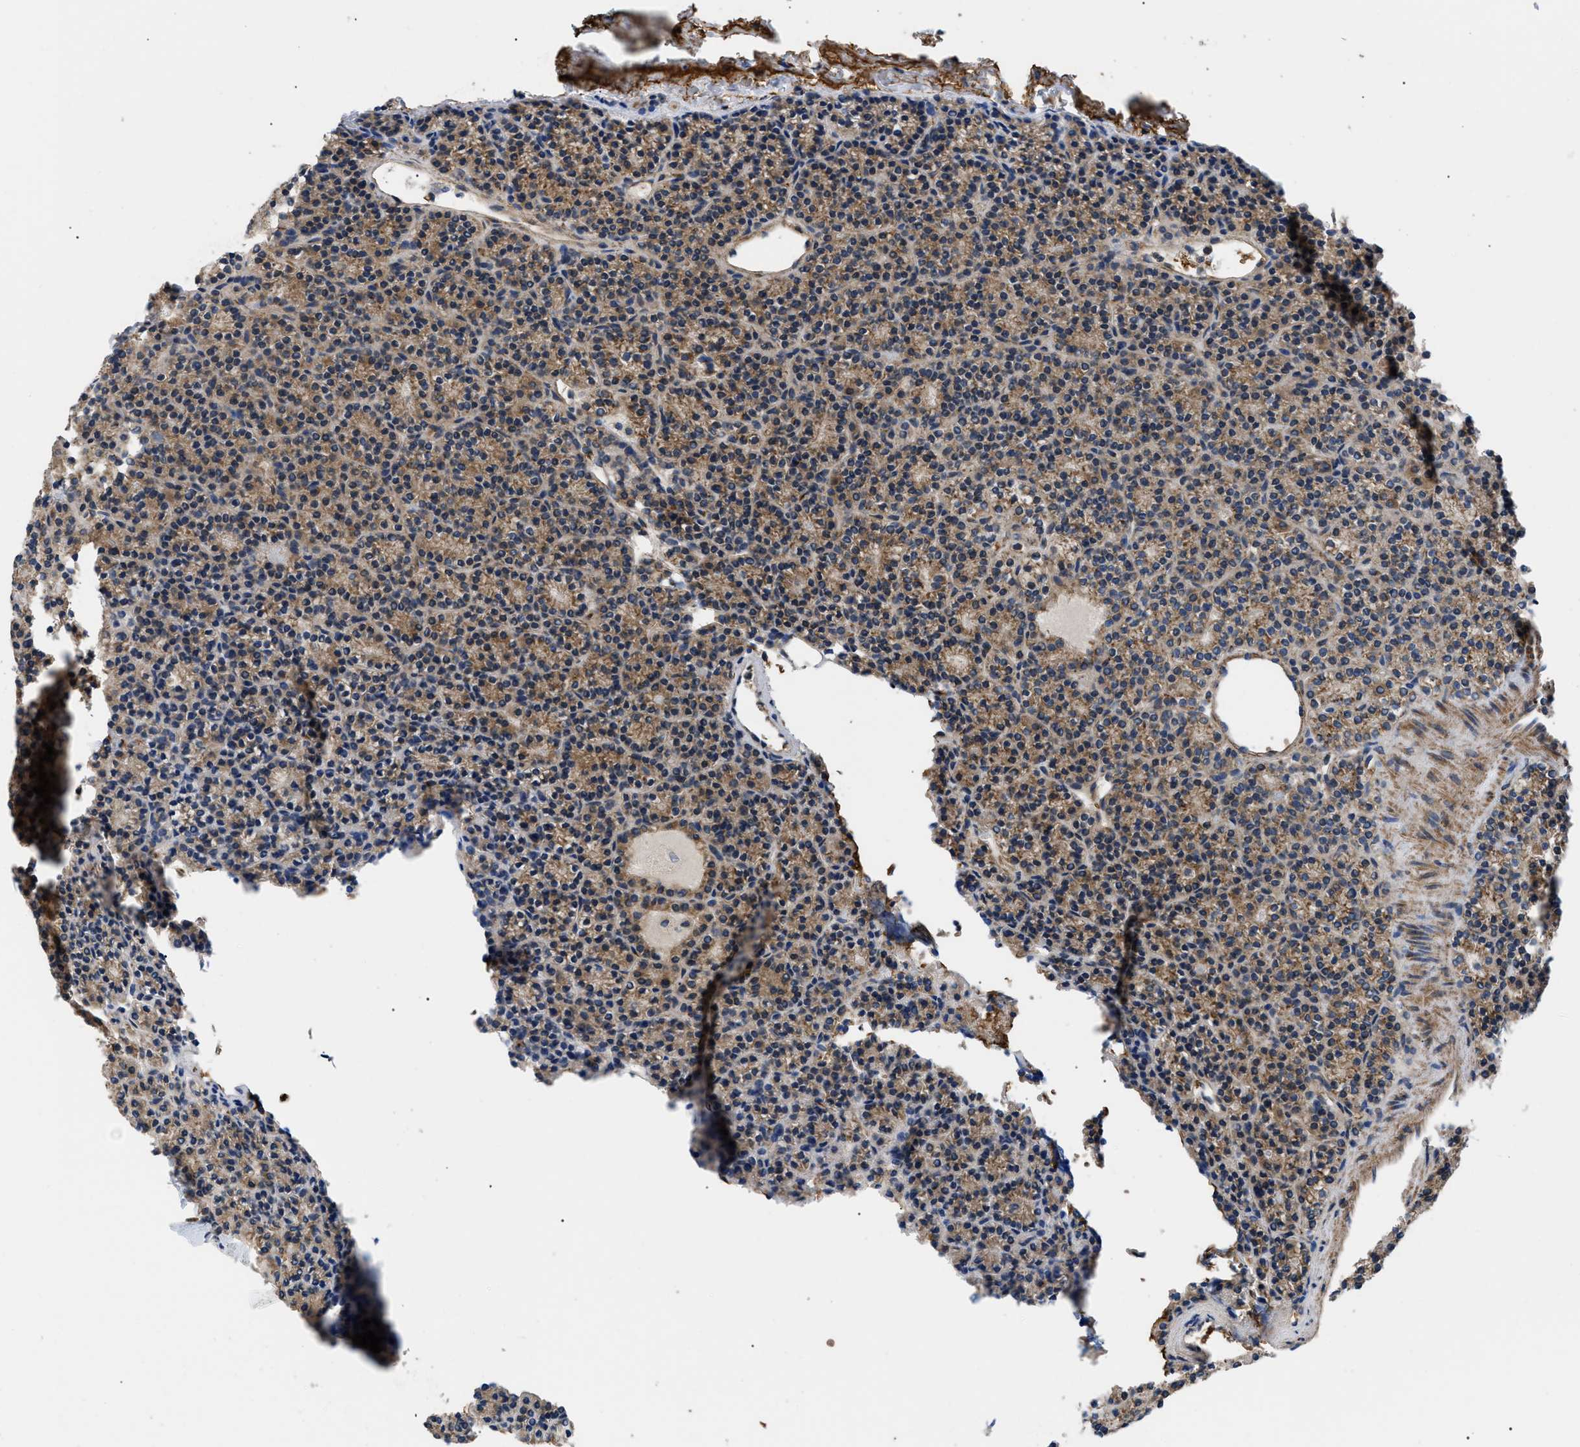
{"staining": {"intensity": "moderate", "quantity": ">75%", "location": "cytoplasmic/membranous"}, "tissue": "parathyroid gland", "cell_type": "Glandular cells", "image_type": "normal", "snomed": [{"axis": "morphology", "description": "Normal tissue, NOS"}, {"axis": "morphology", "description": "Adenoma, NOS"}, {"axis": "topography", "description": "Parathyroid gland"}], "caption": "Immunohistochemical staining of benign human parathyroid gland displays >75% levels of moderate cytoplasmic/membranous protein positivity in approximately >75% of glandular cells.", "gene": "MYO10", "patient": {"sex": "female", "age": 64}}